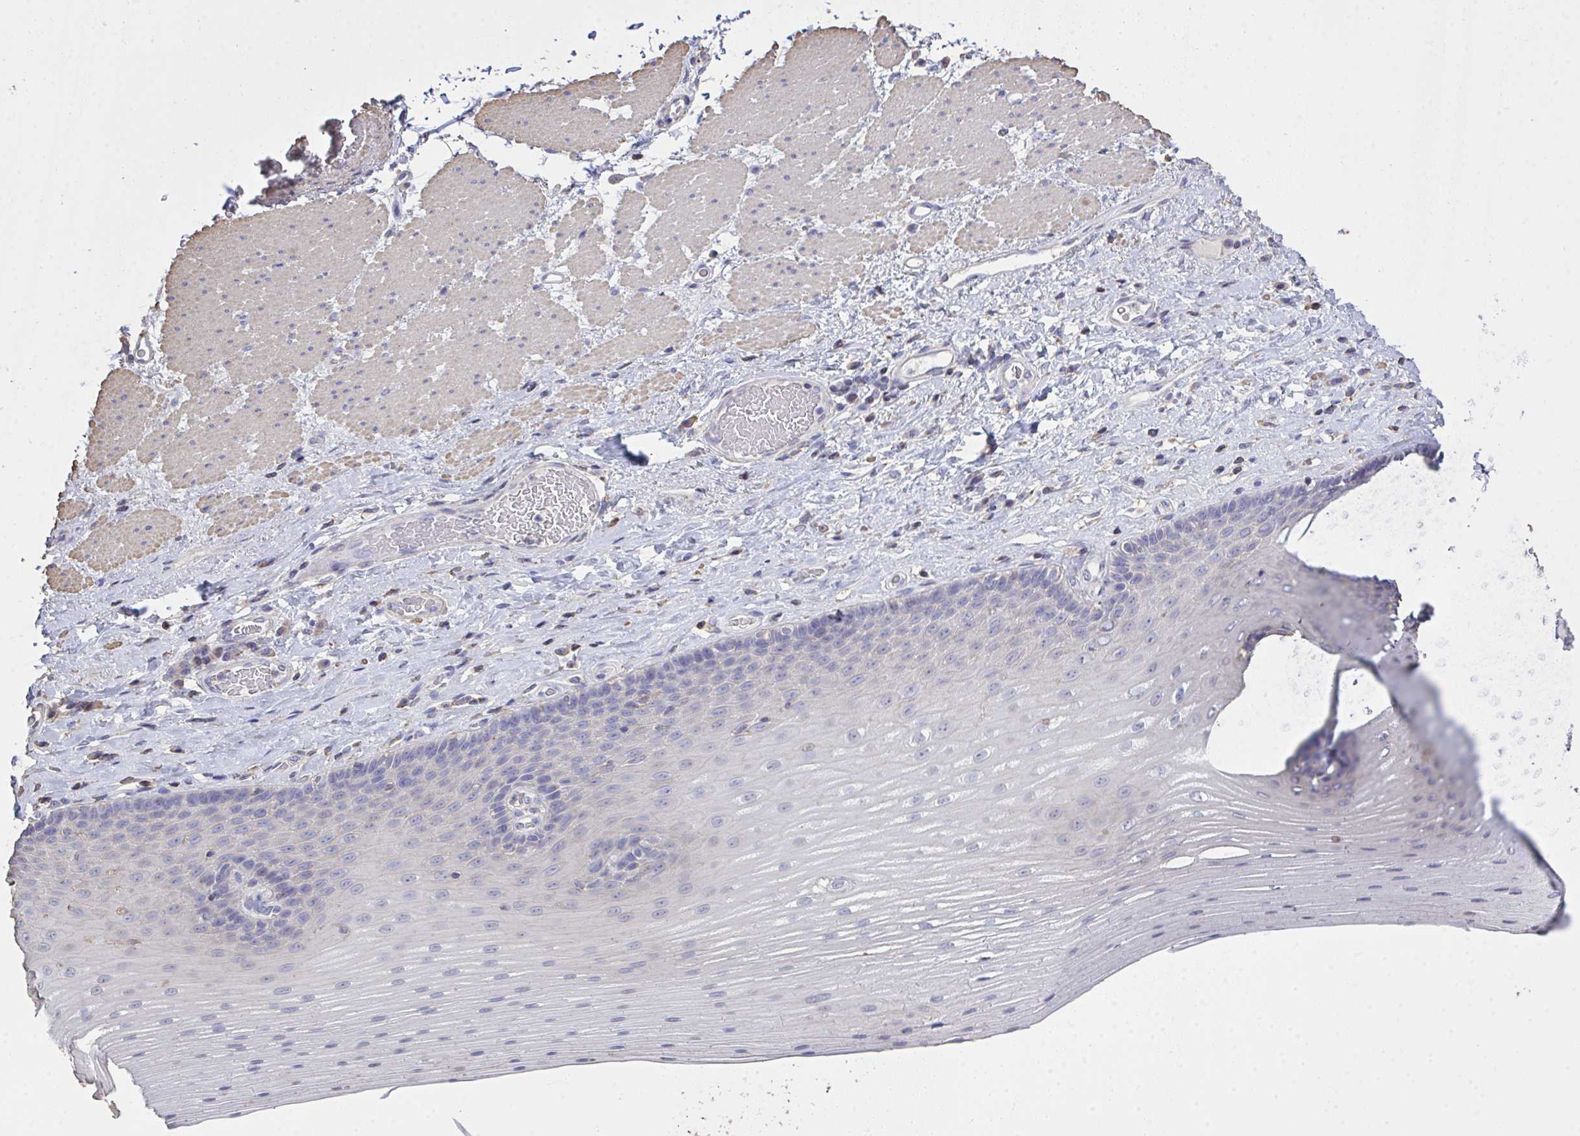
{"staining": {"intensity": "negative", "quantity": "none", "location": "none"}, "tissue": "esophagus", "cell_type": "Squamous epithelial cells", "image_type": "normal", "snomed": [{"axis": "morphology", "description": "Normal tissue, NOS"}, {"axis": "topography", "description": "Esophagus"}], "caption": "Protein analysis of benign esophagus displays no significant staining in squamous epithelial cells. The staining was performed using DAB (3,3'-diaminobenzidine) to visualize the protein expression in brown, while the nuclei were stained in blue with hematoxylin (Magnification: 20x).", "gene": "IL23R", "patient": {"sex": "male", "age": 62}}